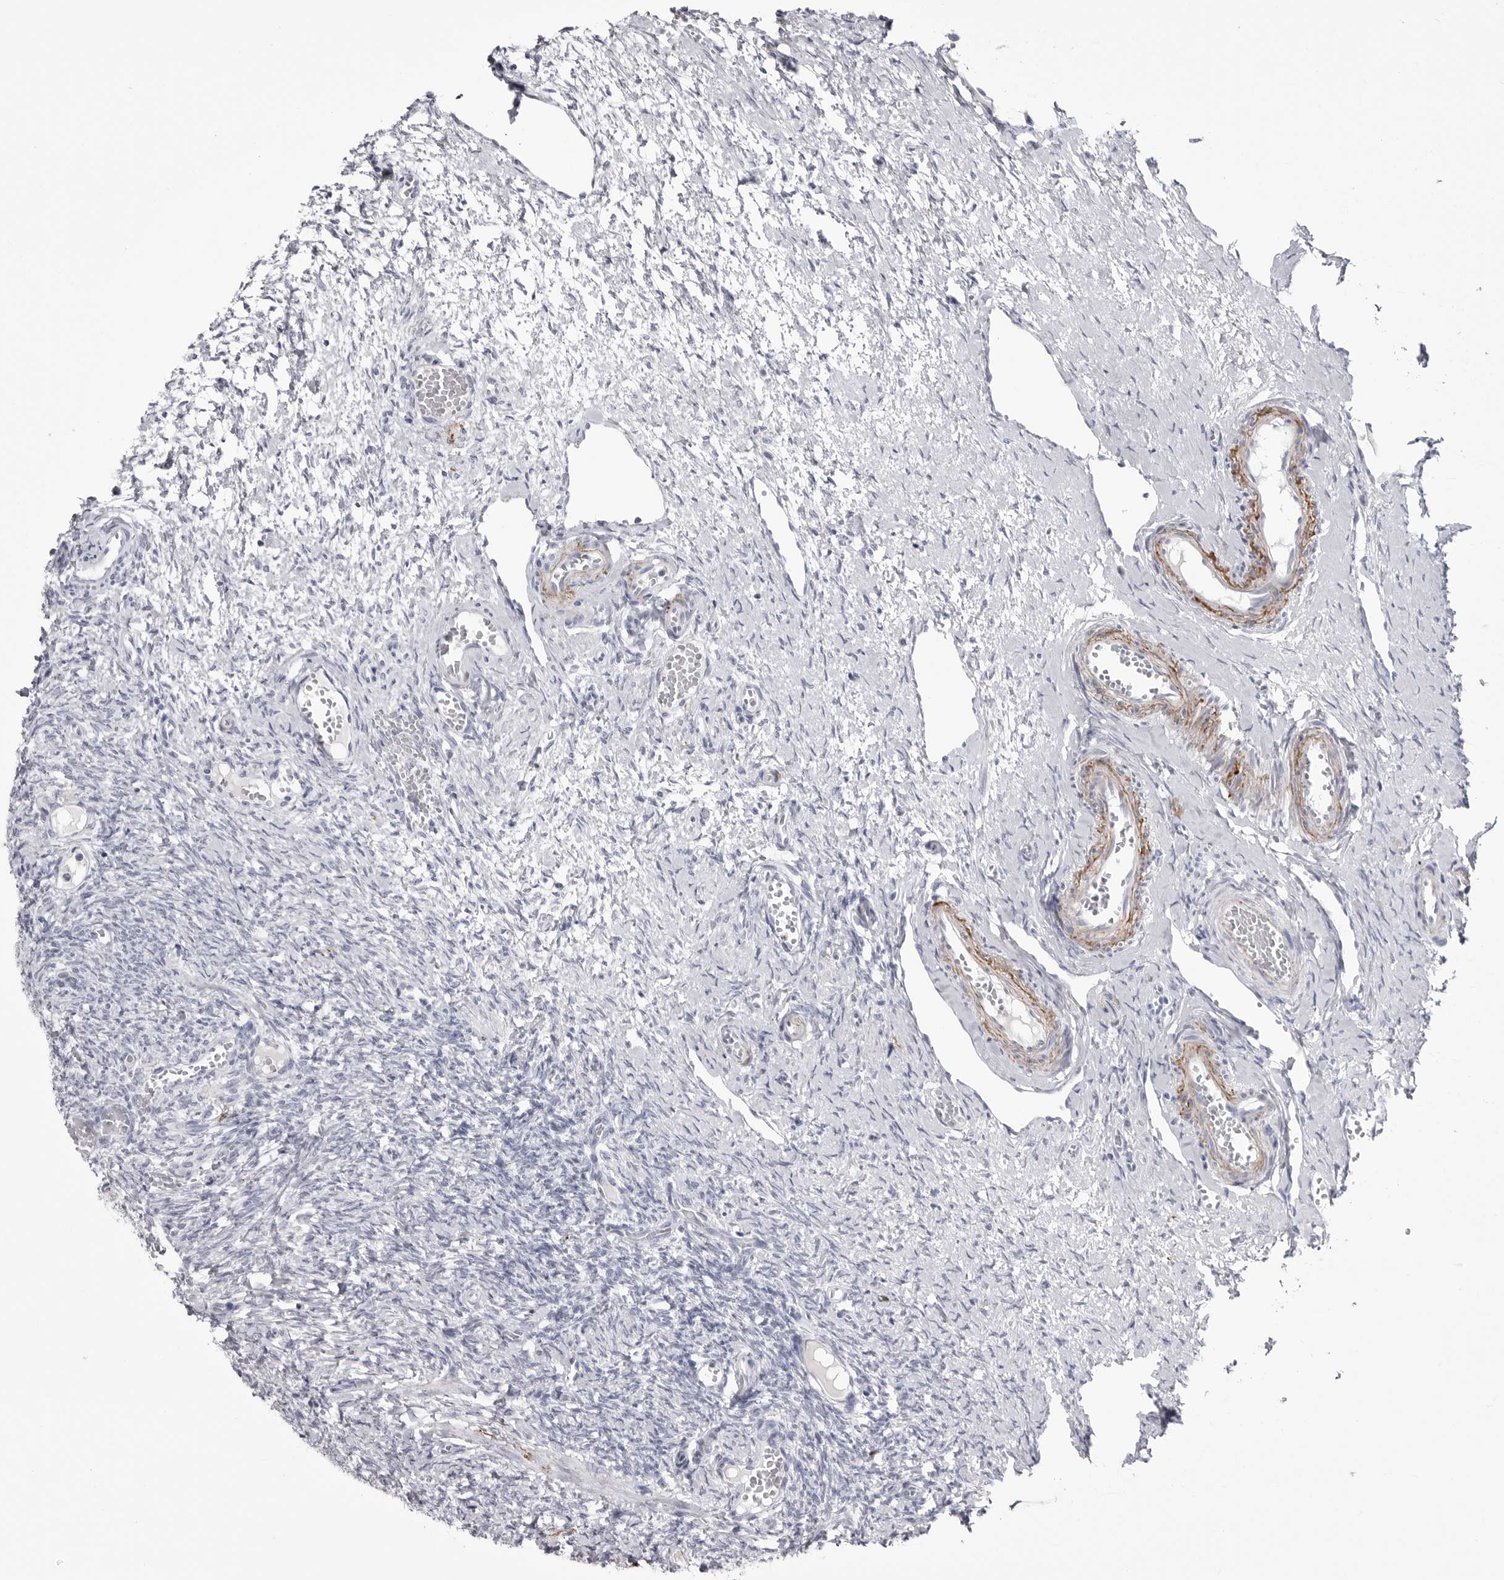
{"staining": {"intensity": "negative", "quantity": "none", "location": "none"}, "tissue": "ovary", "cell_type": "Ovarian stroma cells", "image_type": "normal", "snomed": [{"axis": "morphology", "description": "Adenocarcinoma, NOS"}, {"axis": "topography", "description": "Endometrium"}], "caption": "The micrograph exhibits no significant expression in ovarian stroma cells of ovary. Brightfield microscopy of immunohistochemistry (IHC) stained with DAB (brown) and hematoxylin (blue), captured at high magnification.", "gene": "COL26A1", "patient": {"sex": "female", "age": 32}}